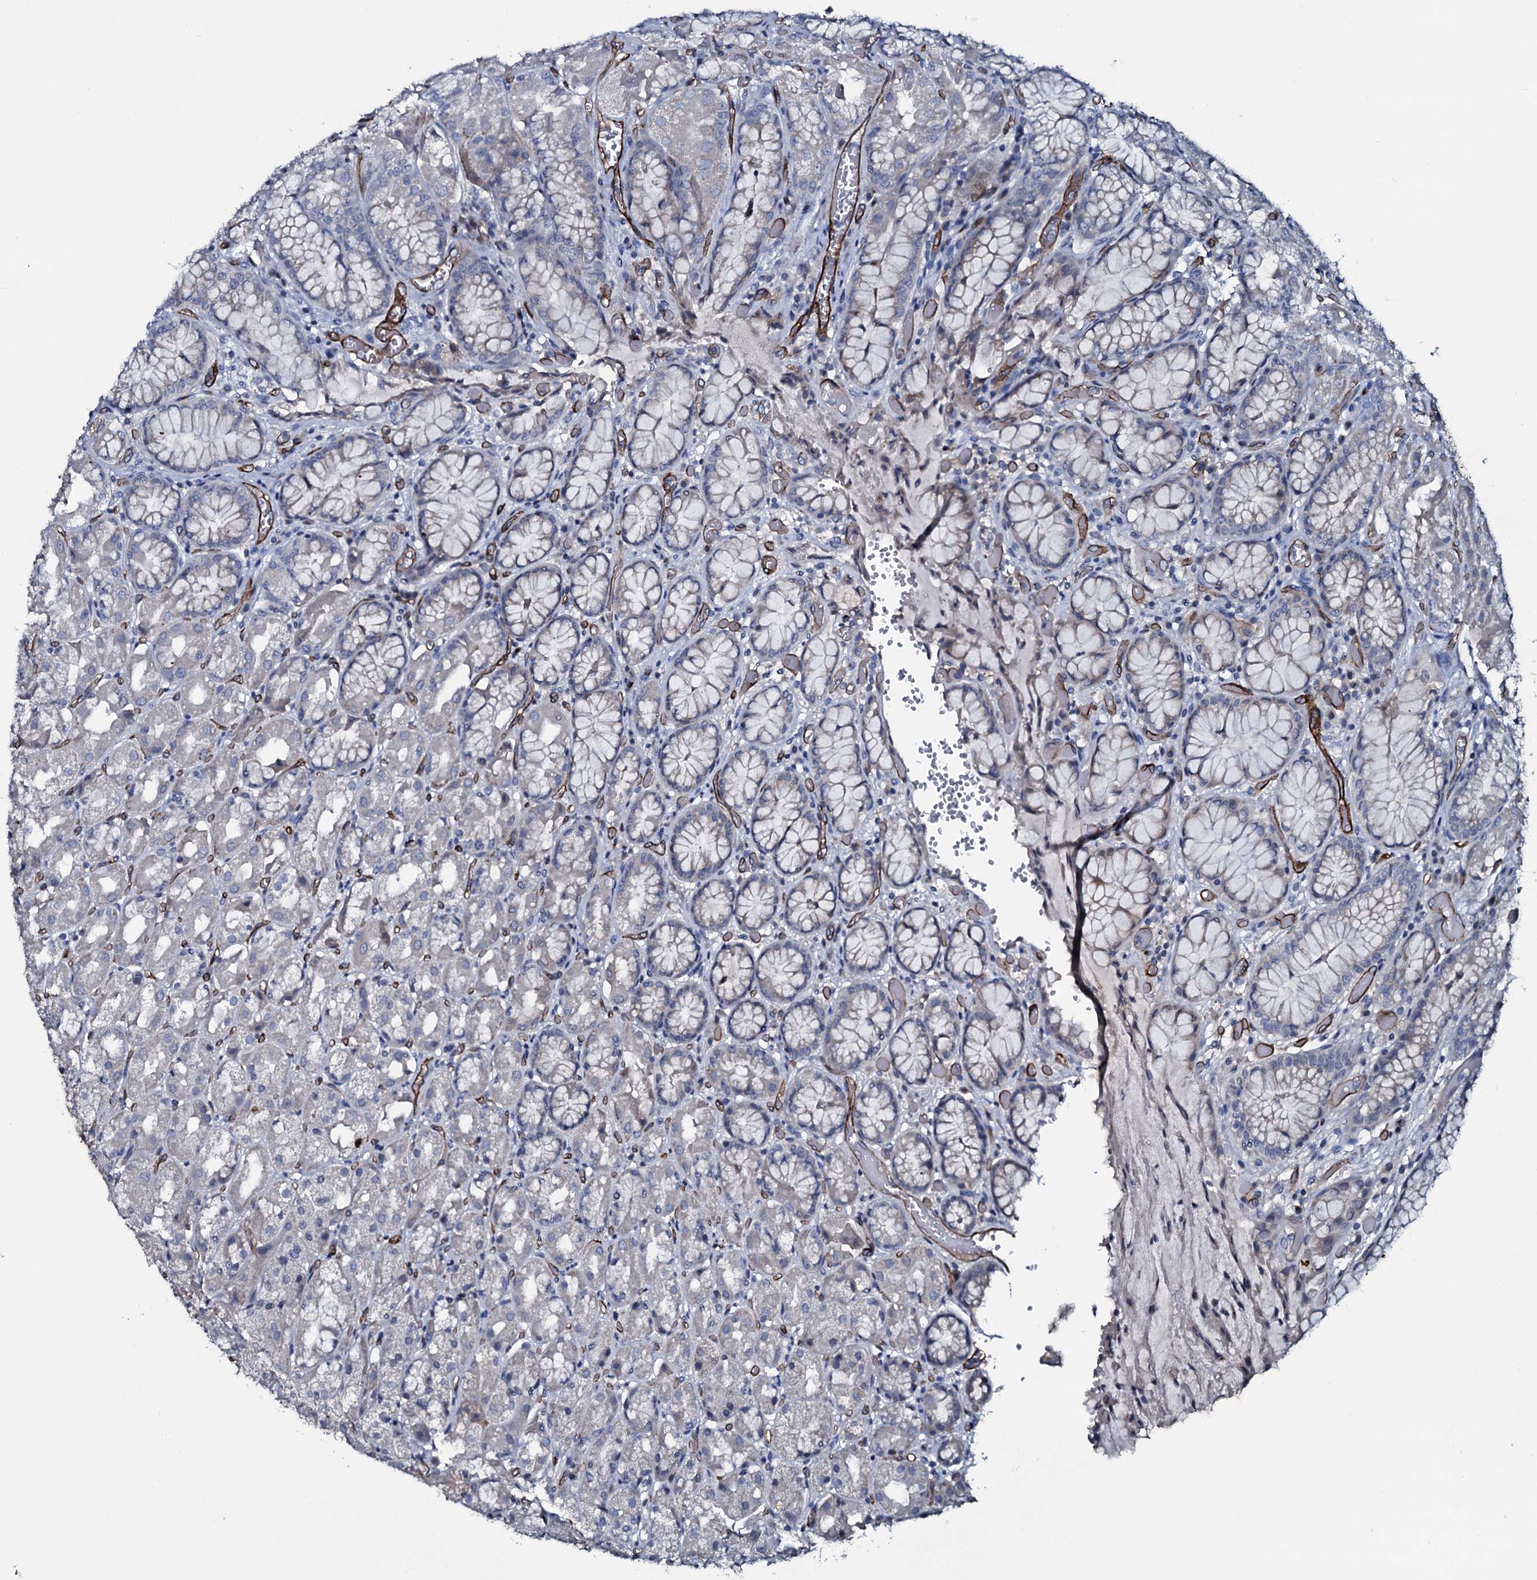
{"staining": {"intensity": "moderate", "quantity": "25%-75%", "location": "cytoplasmic/membranous"}, "tissue": "stomach", "cell_type": "Glandular cells", "image_type": "normal", "snomed": [{"axis": "morphology", "description": "Normal tissue, NOS"}, {"axis": "topography", "description": "Stomach, upper"}], "caption": "Brown immunohistochemical staining in normal stomach displays moderate cytoplasmic/membranous positivity in about 25%-75% of glandular cells. Nuclei are stained in blue.", "gene": "CLEC14A", "patient": {"sex": "male", "age": 72}}